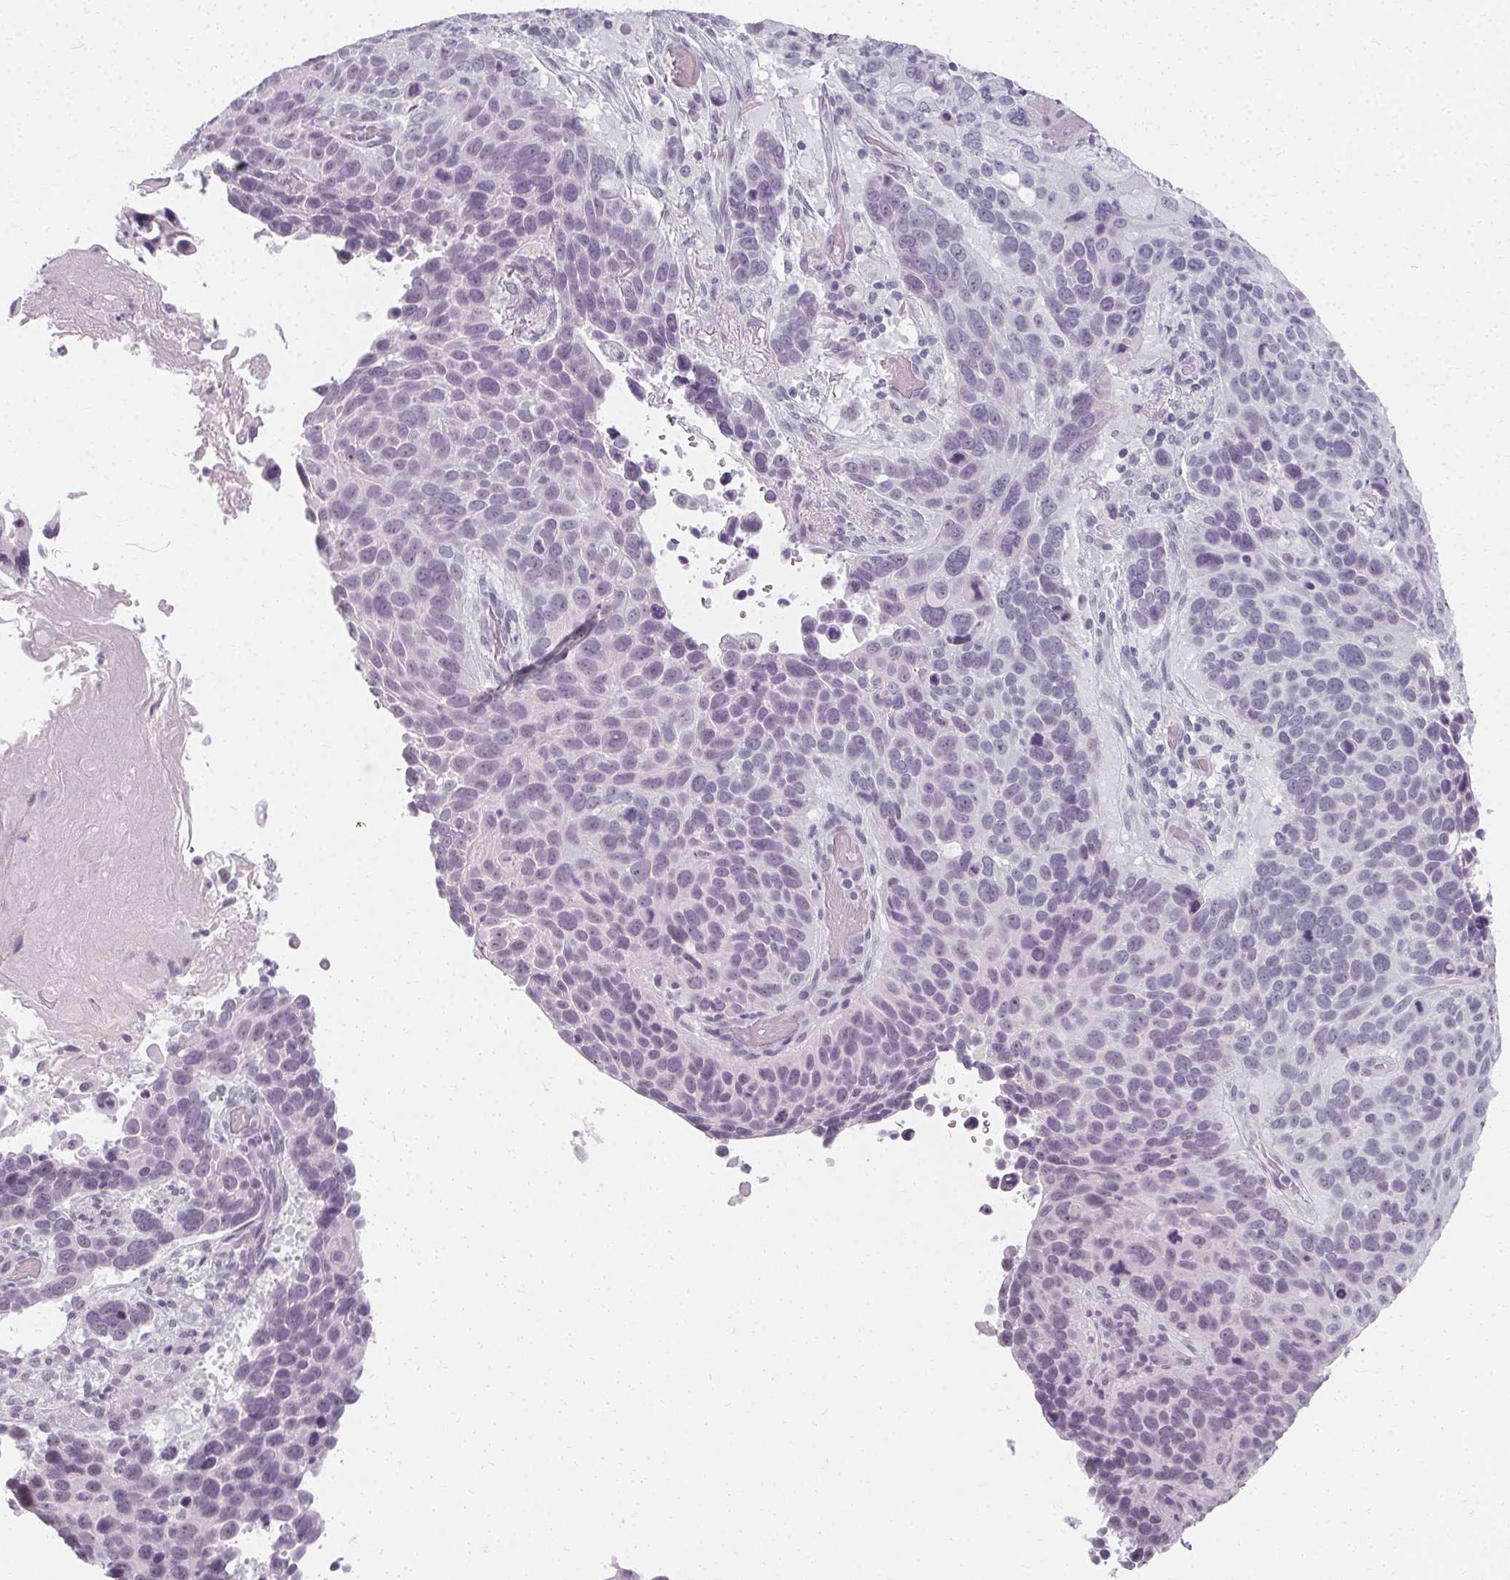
{"staining": {"intensity": "negative", "quantity": "none", "location": "none"}, "tissue": "lung cancer", "cell_type": "Tumor cells", "image_type": "cancer", "snomed": [{"axis": "morphology", "description": "Squamous cell carcinoma, NOS"}, {"axis": "topography", "description": "Lung"}], "caption": "Tumor cells show no significant protein staining in squamous cell carcinoma (lung).", "gene": "SYNPR", "patient": {"sex": "male", "age": 68}}